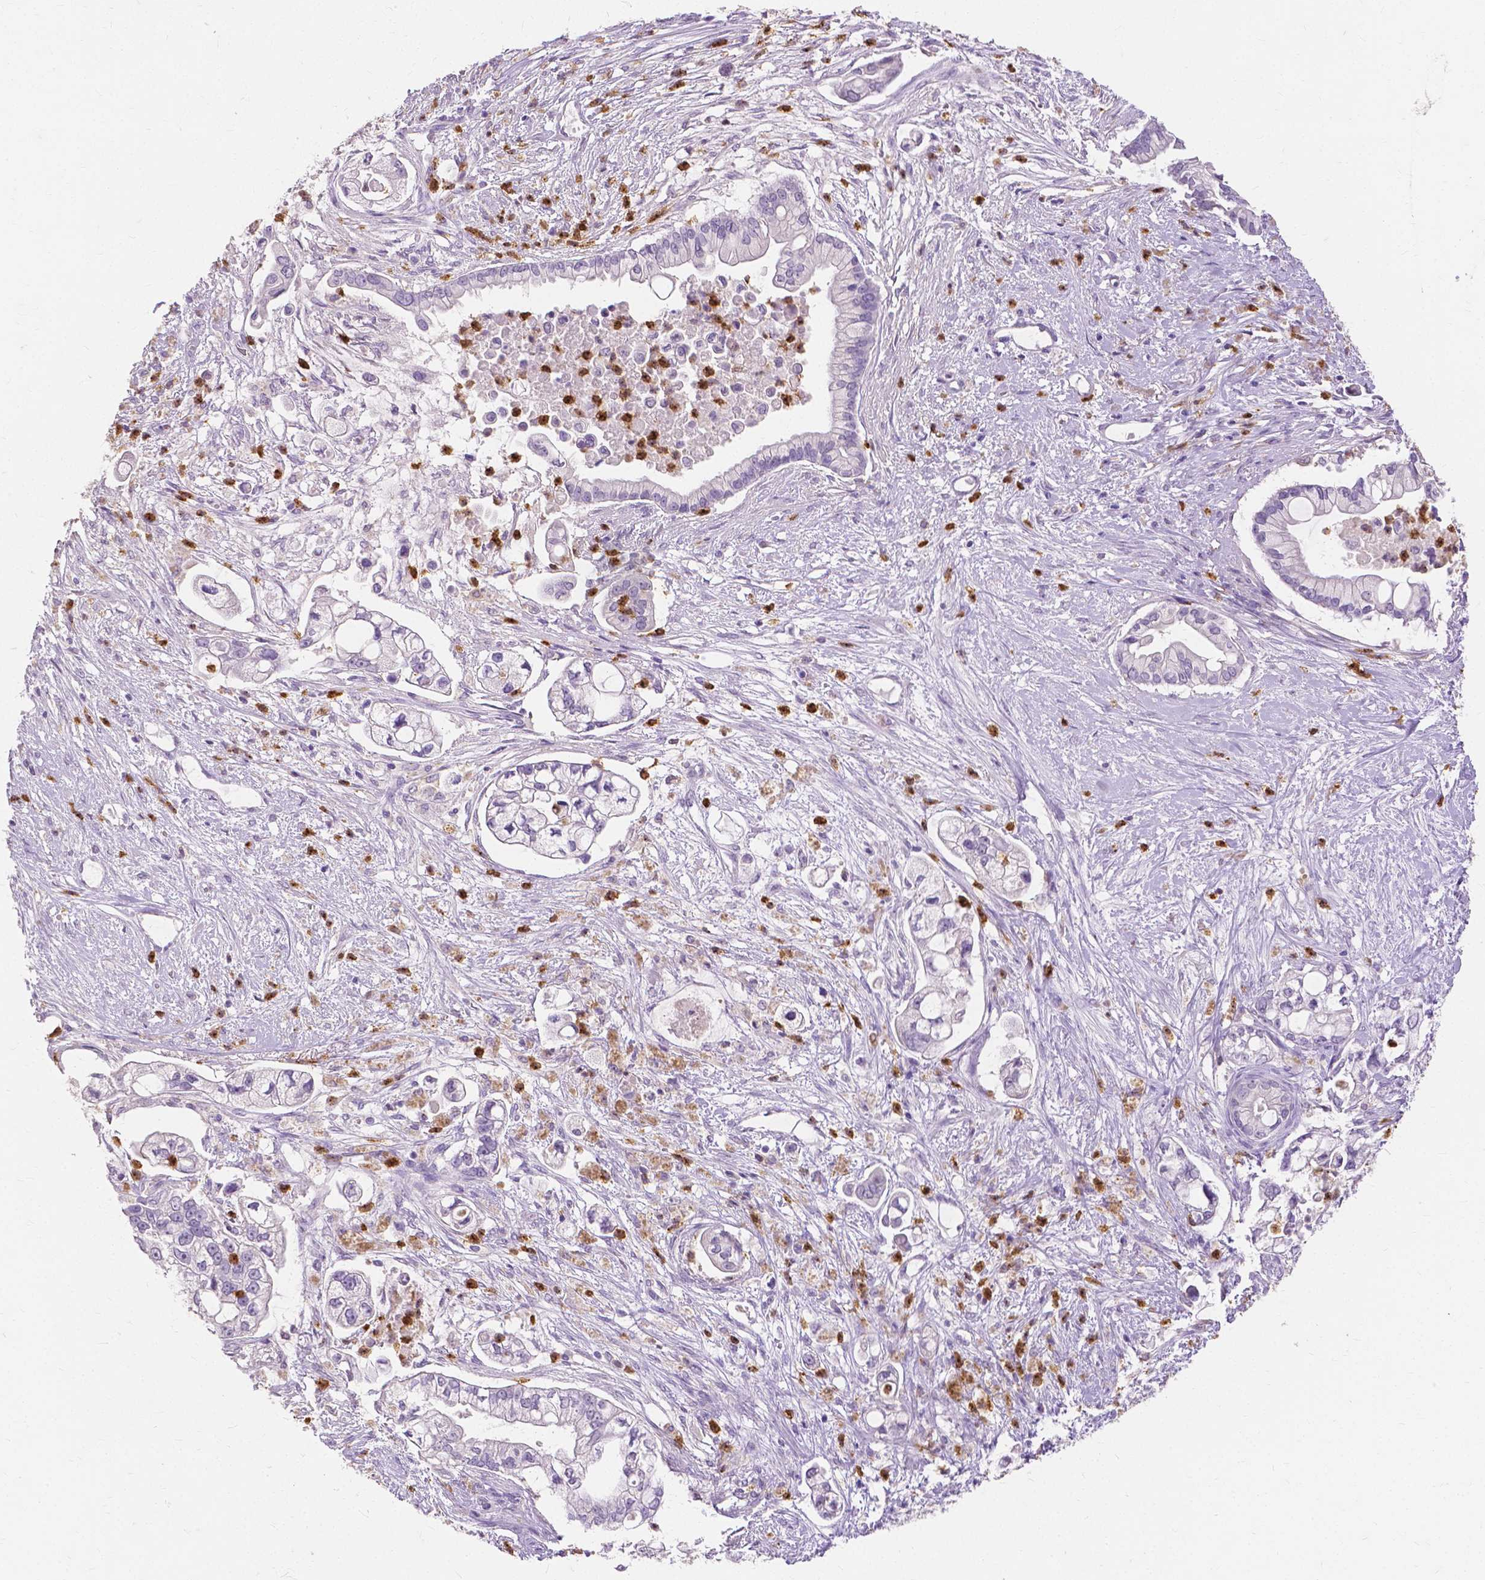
{"staining": {"intensity": "negative", "quantity": "none", "location": "none"}, "tissue": "pancreatic cancer", "cell_type": "Tumor cells", "image_type": "cancer", "snomed": [{"axis": "morphology", "description": "Adenocarcinoma, NOS"}, {"axis": "topography", "description": "Pancreas"}], "caption": "This is an IHC histopathology image of human pancreatic adenocarcinoma. There is no staining in tumor cells.", "gene": "CXCR2", "patient": {"sex": "female", "age": 69}}